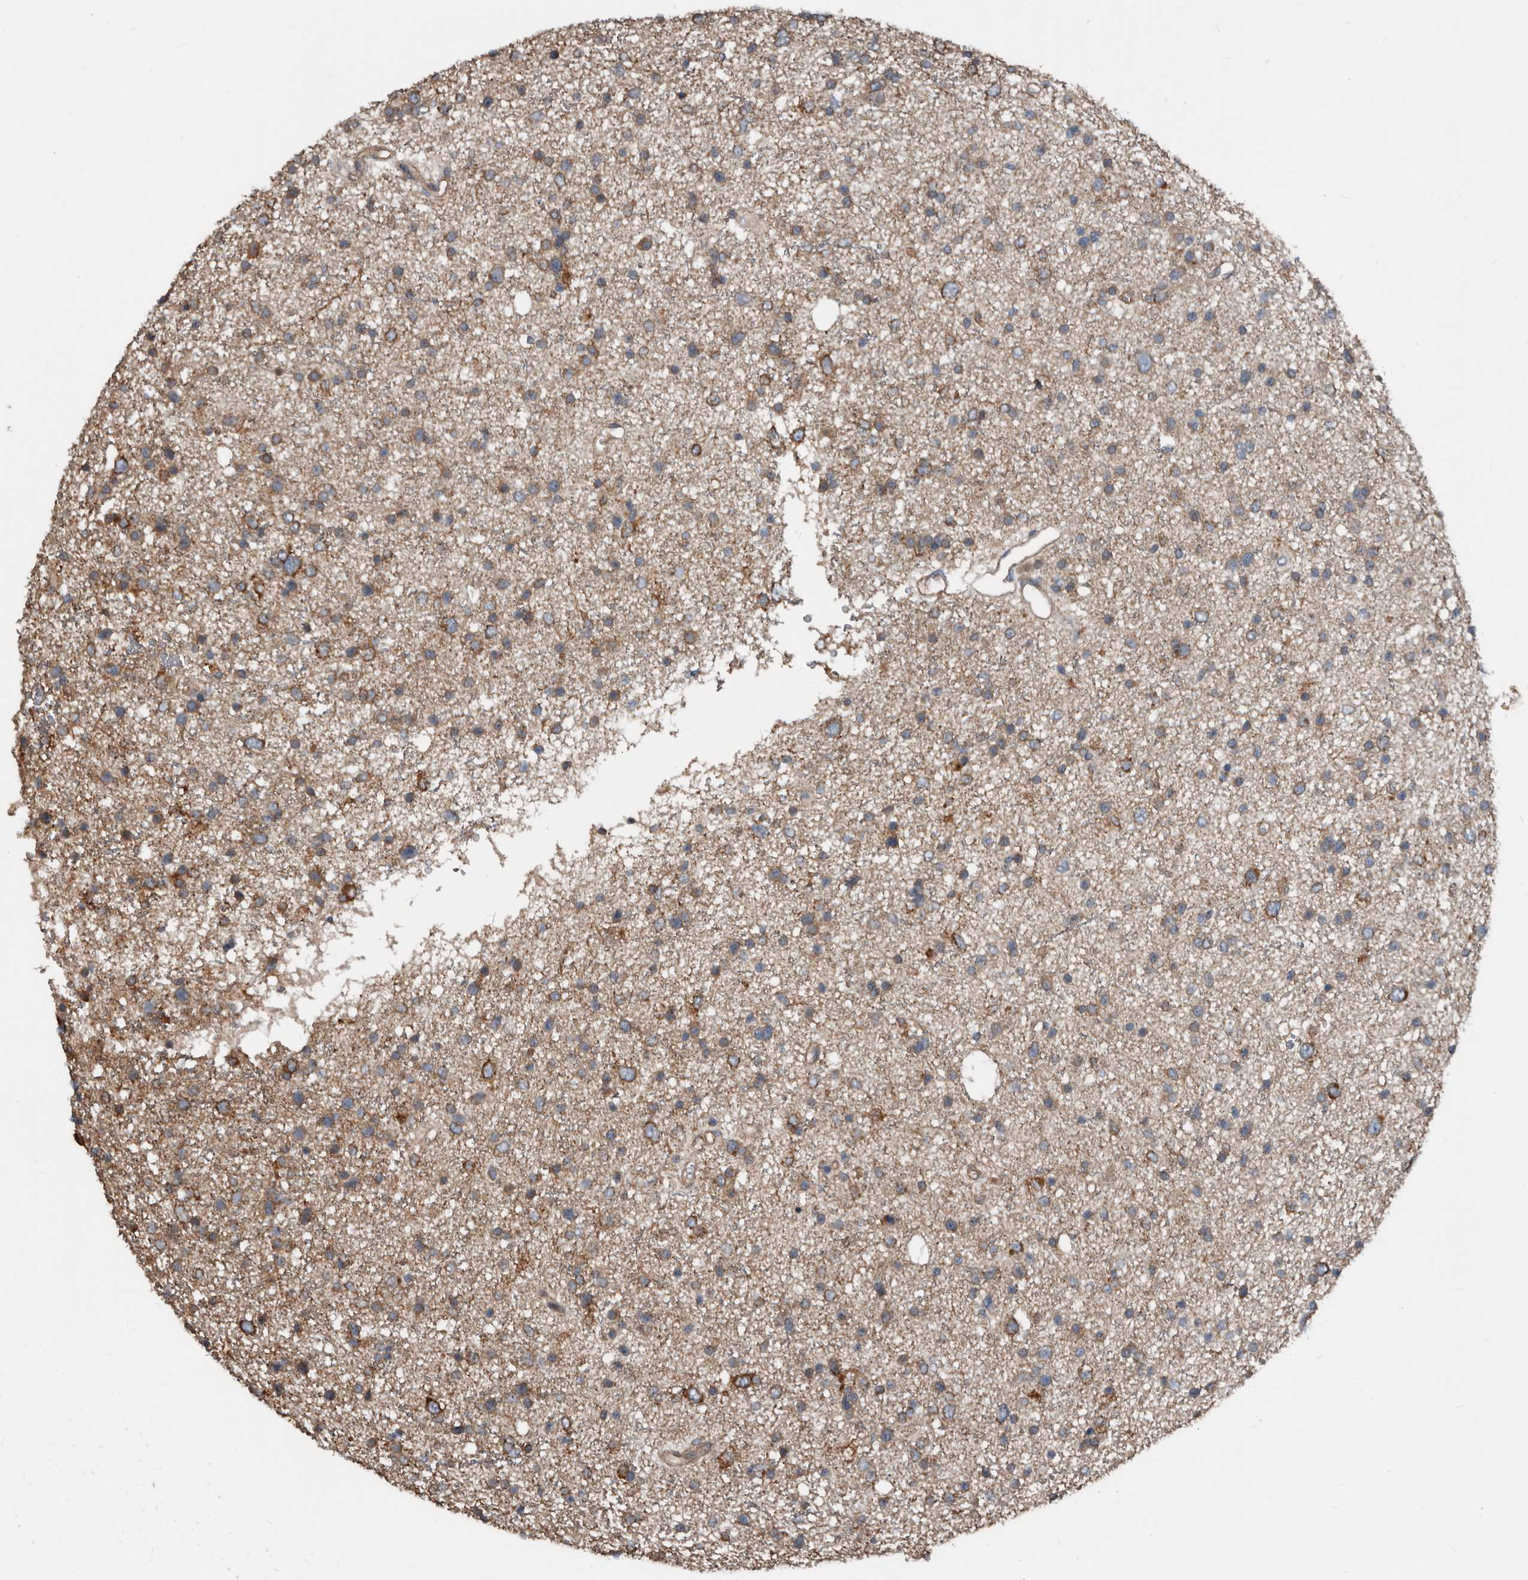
{"staining": {"intensity": "moderate", "quantity": ">75%", "location": "cytoplasmic/membranous"}, "tissue": "glioma", "cell_type": "Tumor cells", "image_type": "cancer", "snomed": [{"axis": "morphology", "description": "Glioma, malignant, Low grade"}, {"axis": "topography", "description": "Brain"}], "caption": "This image displays immunohistochemistry (IHC) staining of glioma, with medium moderate cytoplasmic/membranous staining in about >75% of tumor cells.", "gene": "AFAP1", "patient": {"sex": "female", "age": 37}}